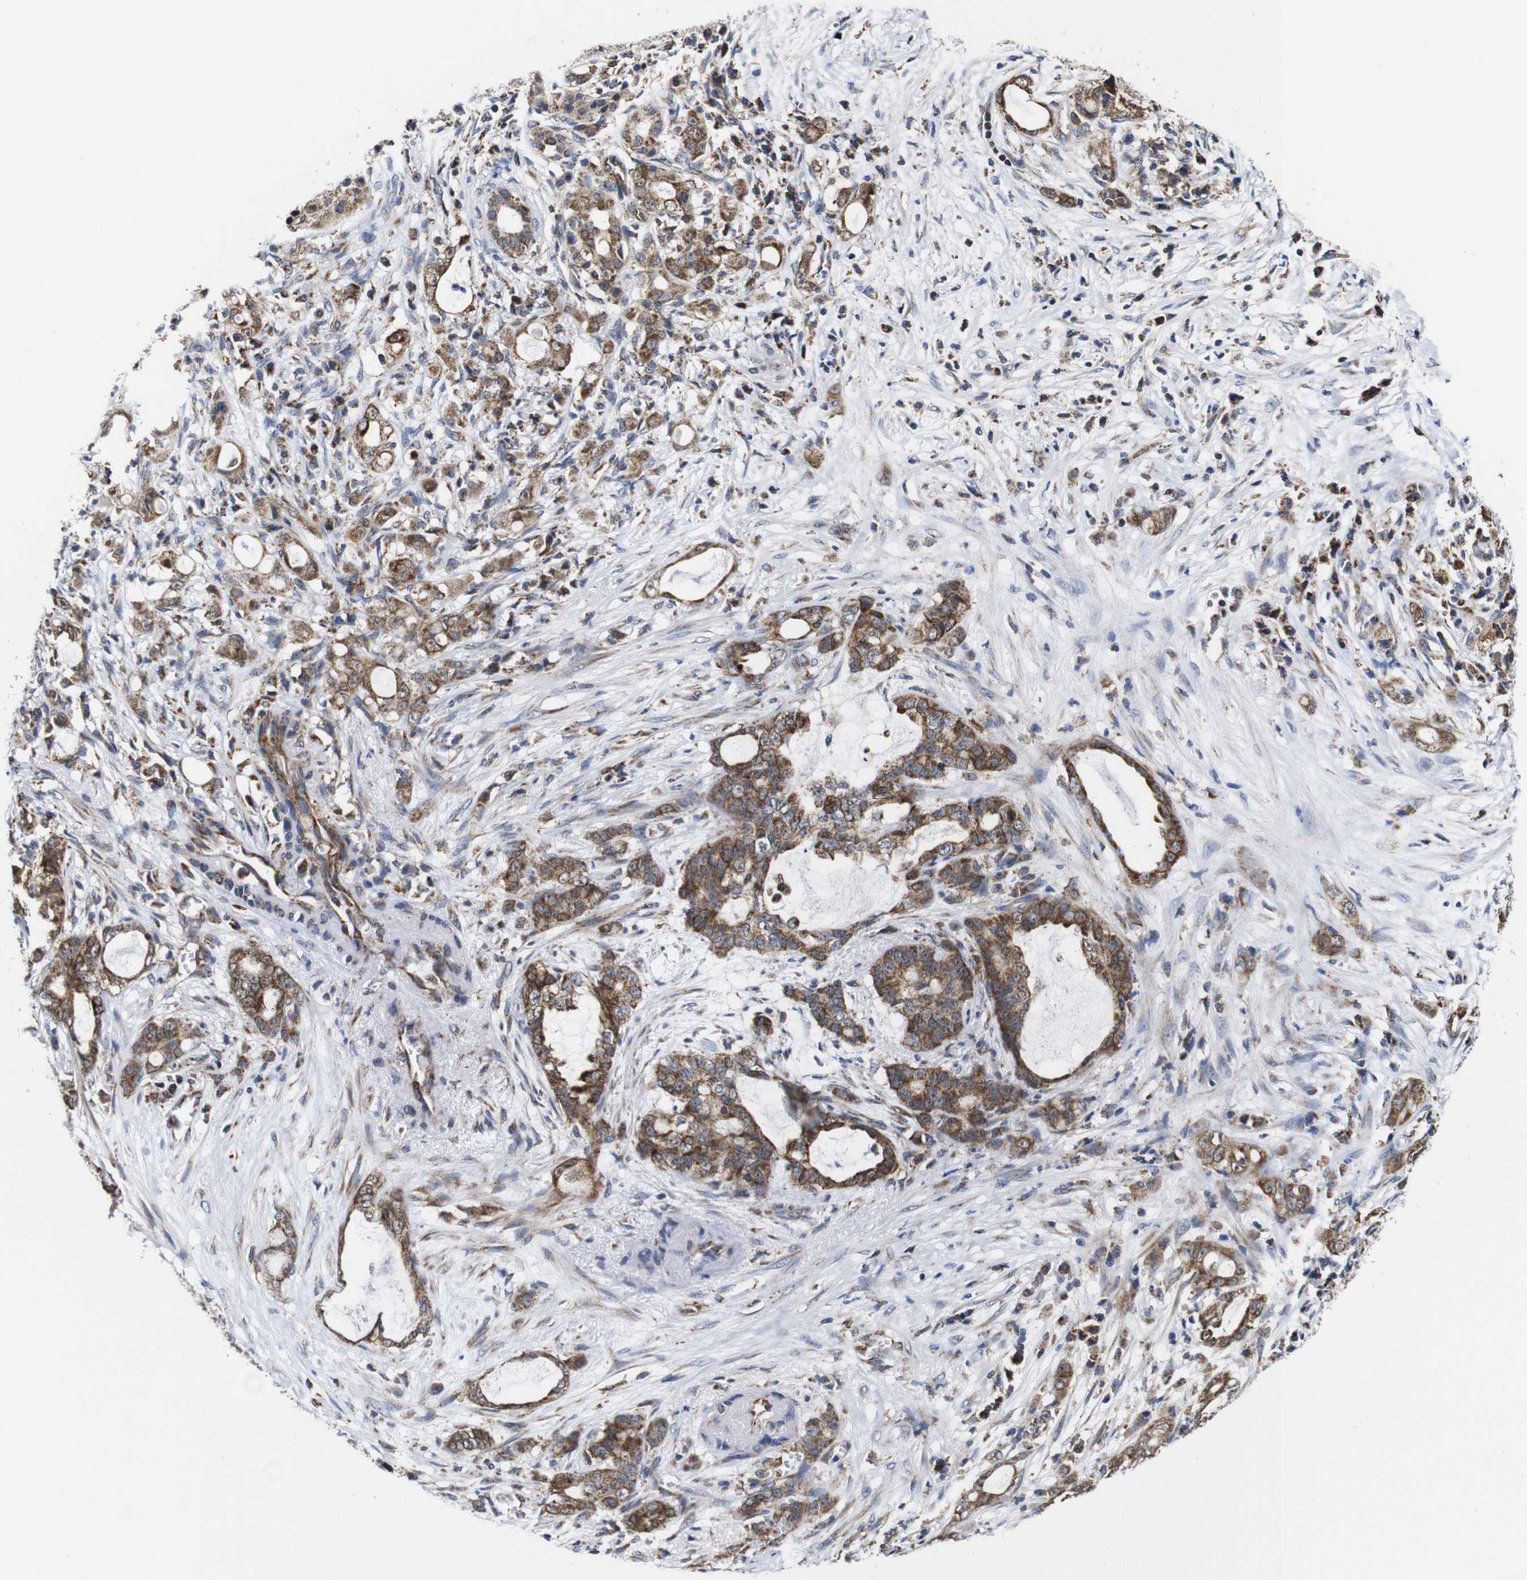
{"staining": {"intensity": "moderate", "quantity": ">75%", "location": "cytoplasmic/membranous"}, "tissue": "pancreatic cancer", "cell_type": "Tumor cells", "image_type": "cancer", "snomed": [{"axis": "morphology", "description": "Adenocarcinoma, NOS"}, {"axis": "topography", "description": "Pancreas"}], "caption": "Human pancreatic adenocarcinoma stained with a protein marker displays moderate staining in tumor cells.", "gene": "C17orf80", "patient": {"sex": "female", "age": 73}}